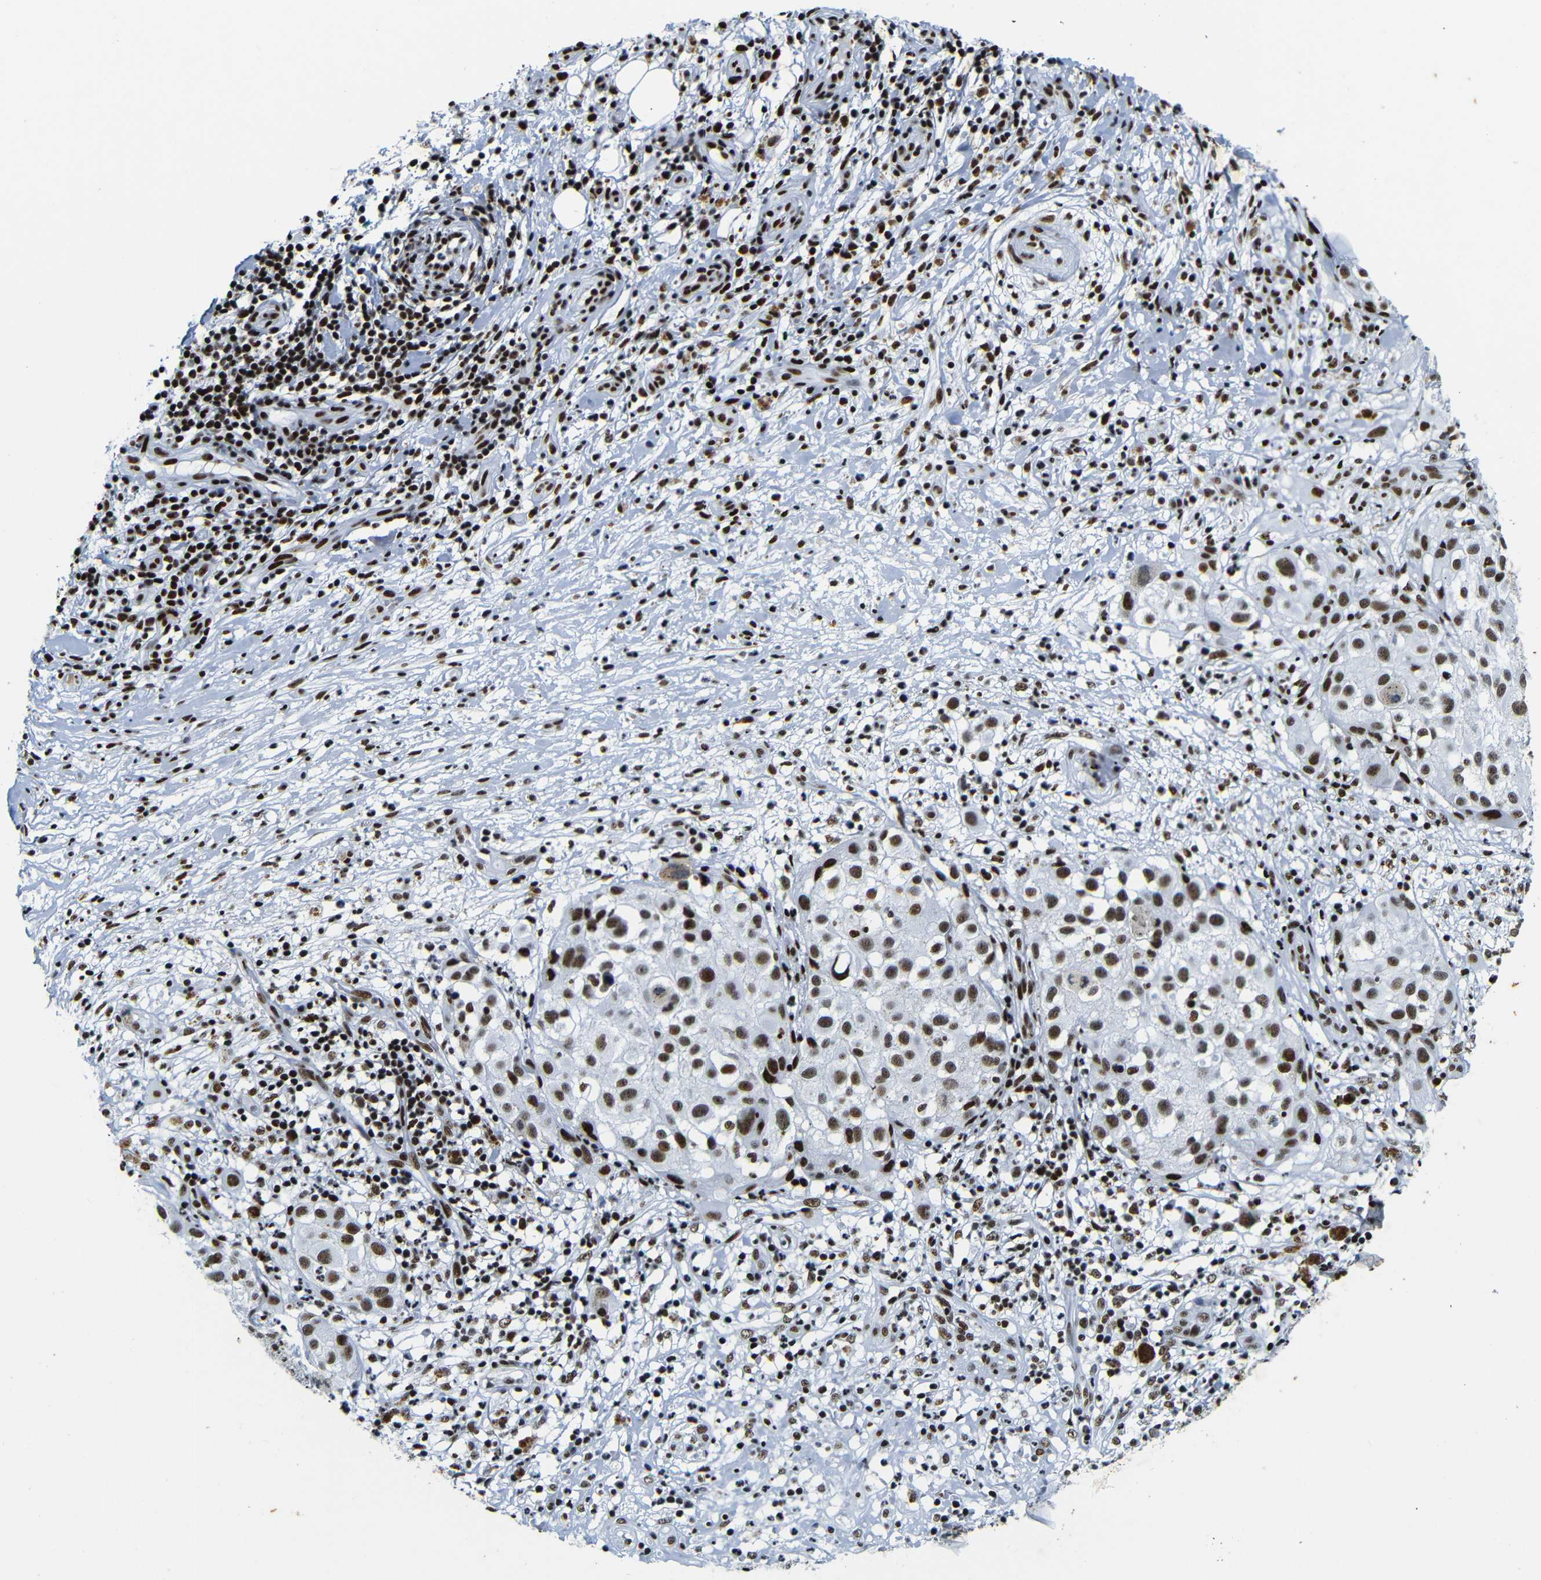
{"staining": {"intensity": "strong", "quantity": ">75%", "location": "nuclear"}, "tissue": "melanoma", "cell_type": "Tumor cells", "image_type": "cancer", "snomed": [{"axis": "morphology", "description": "Necrosis, NOS"}, {"axis": "morphology", "description": "Malignant melanoma, NOS"}, {"axis": "topography", "description": "Skin"}], "caption": "High-magnification brightfield microscopy of malignant melanoma stained with DAB (brown) and counterstained with hematoxylin (blue). tumor cells exhibit strong nuclear staining is seen in approximately>75% of cells.", "gene": "SRSF1", "patient": {"sex": "female", "age": 87}}